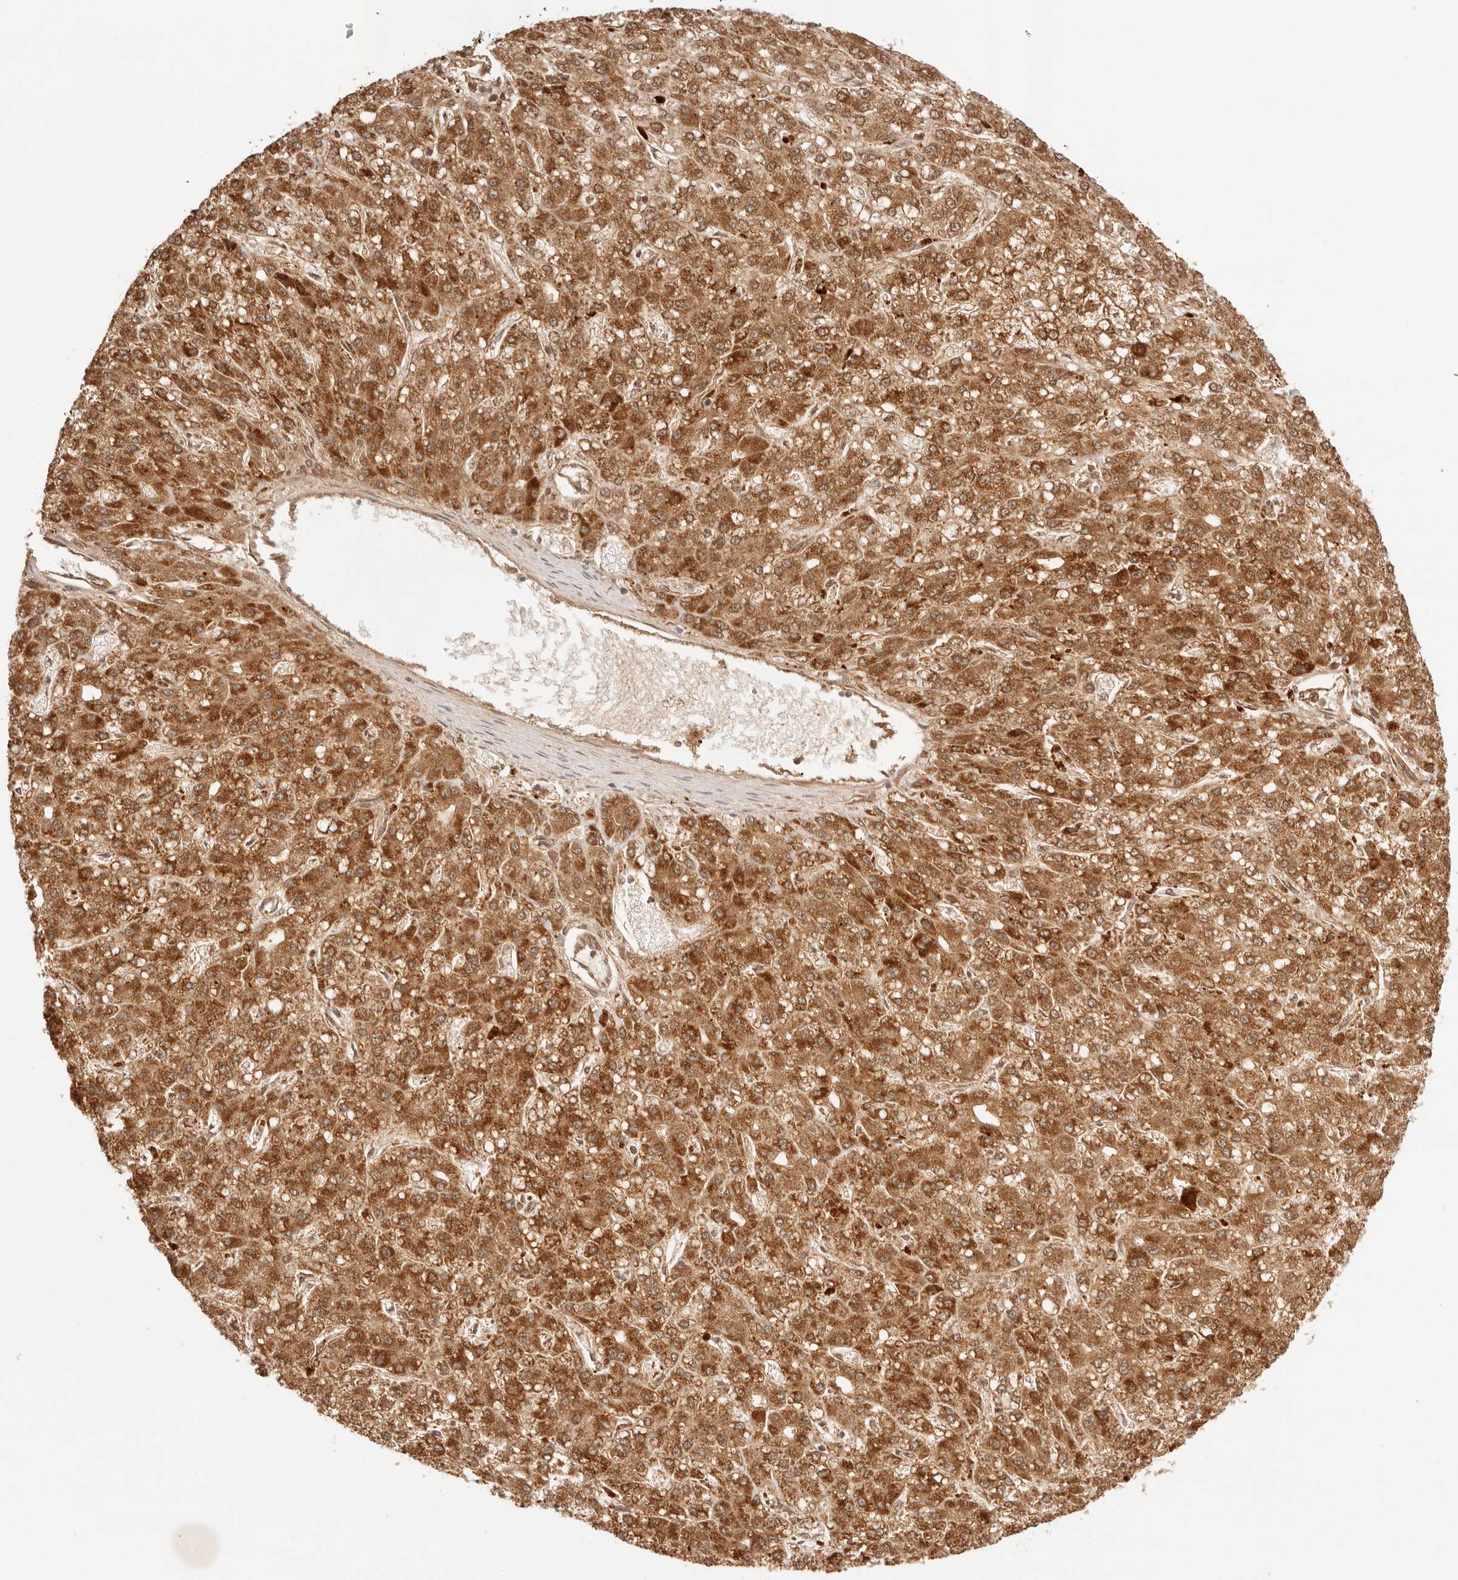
{"staining": {"intensity": "strong", "quantity": ">75%", "location": "cytoplasmic/membranous"}, "tissue": "liver cancer", "cell_type": "Tumor cells", "image_type": "cancer", "snomed": [{"axis": "morphology", "description": "Carcinoma, Hepatocellular, NOS"}, {"axis": "topography", "description": "Liver"}], "caption": "An immunohistochemistry histopathology image of neoplastic tissue is shown. Protein staining in brown highlights strong cytoplasmic/membranous positivity in liver cancer within tumor cells.", "gene": "COA6", "patient": {"sex": "male", "age": 67}}